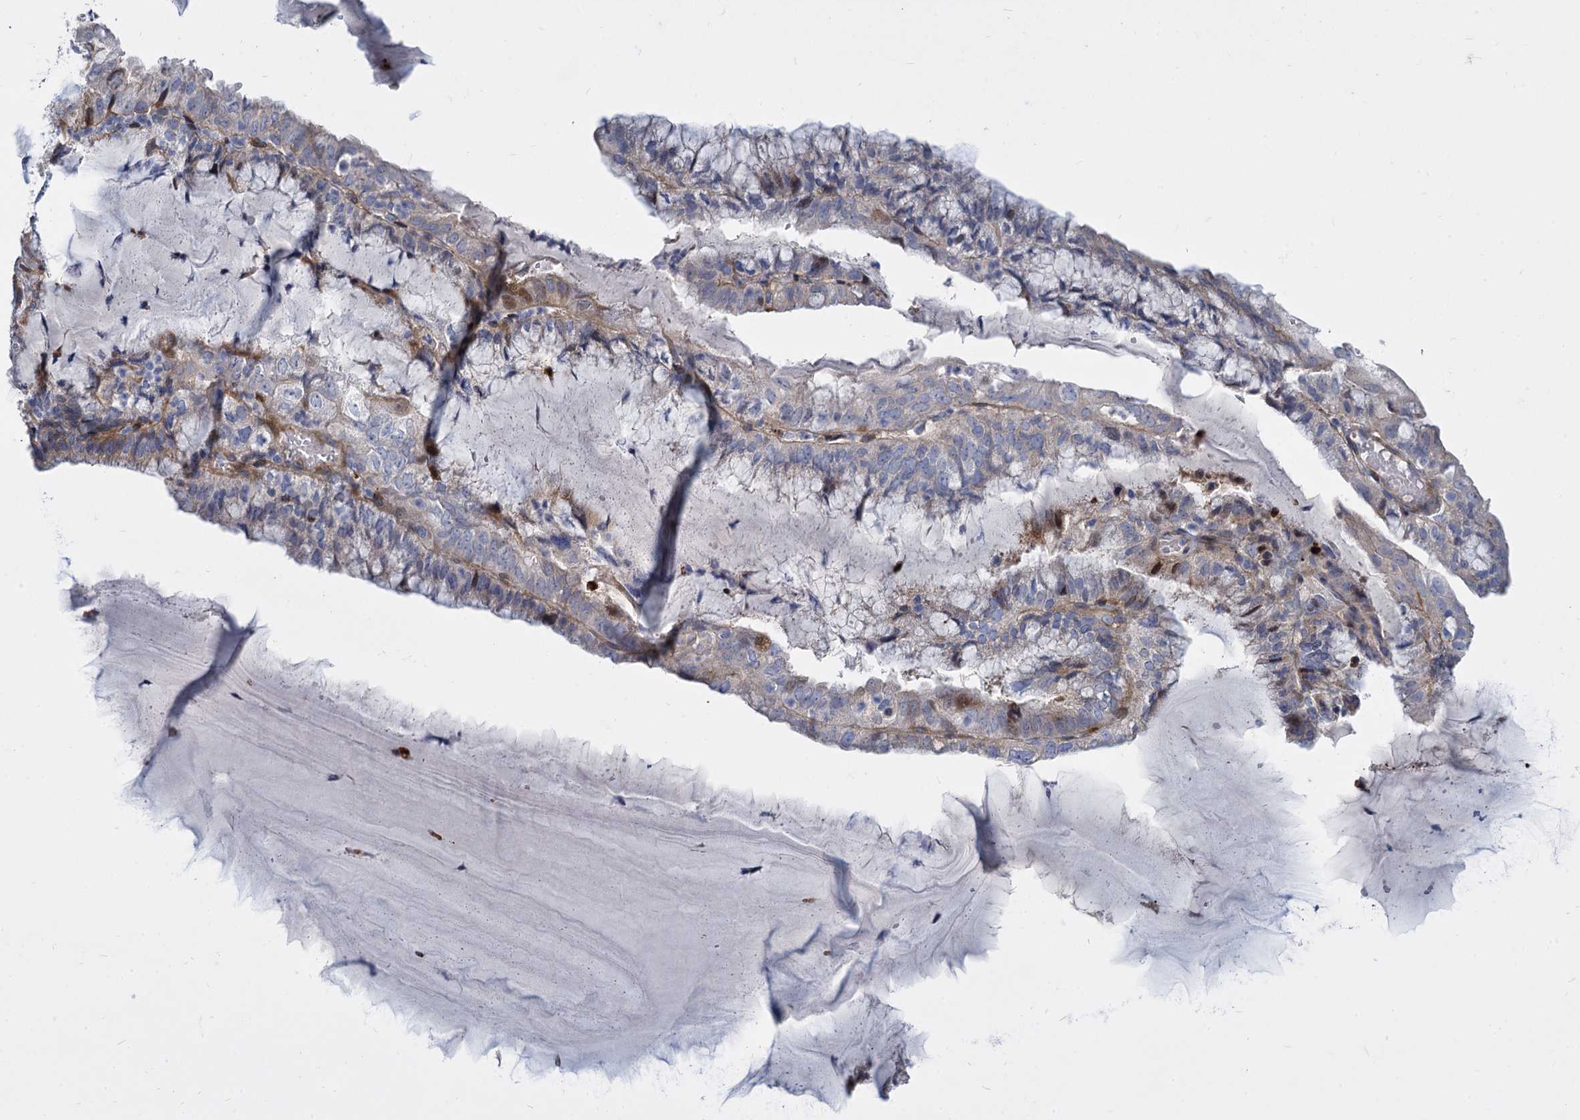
{"staining": {"intensity": "negative", "quantity": "none", "location": "none"}, "tissue": "endometrial cancer", "cell_type": "Tumor cells", "image_type": "cancer", "snomed": [{"axis": "morphology", "description": "Adenocarcinoma, NOS"}, {"axis": "topography", "description": "Endometrium"}], "caption": "IHC image of human endometrial adenocarcinoma stained for a protein (brown), which demonstrates no positivity in tumor cells. (Stains: DAB (3,3'-diaminobenzidine) IHC with hematoxylin counter stain, Microscopy: brightfield microscopy at high magnification).", "gene": "TRIM77", "patient": {"sex": "female", "age": 81}}